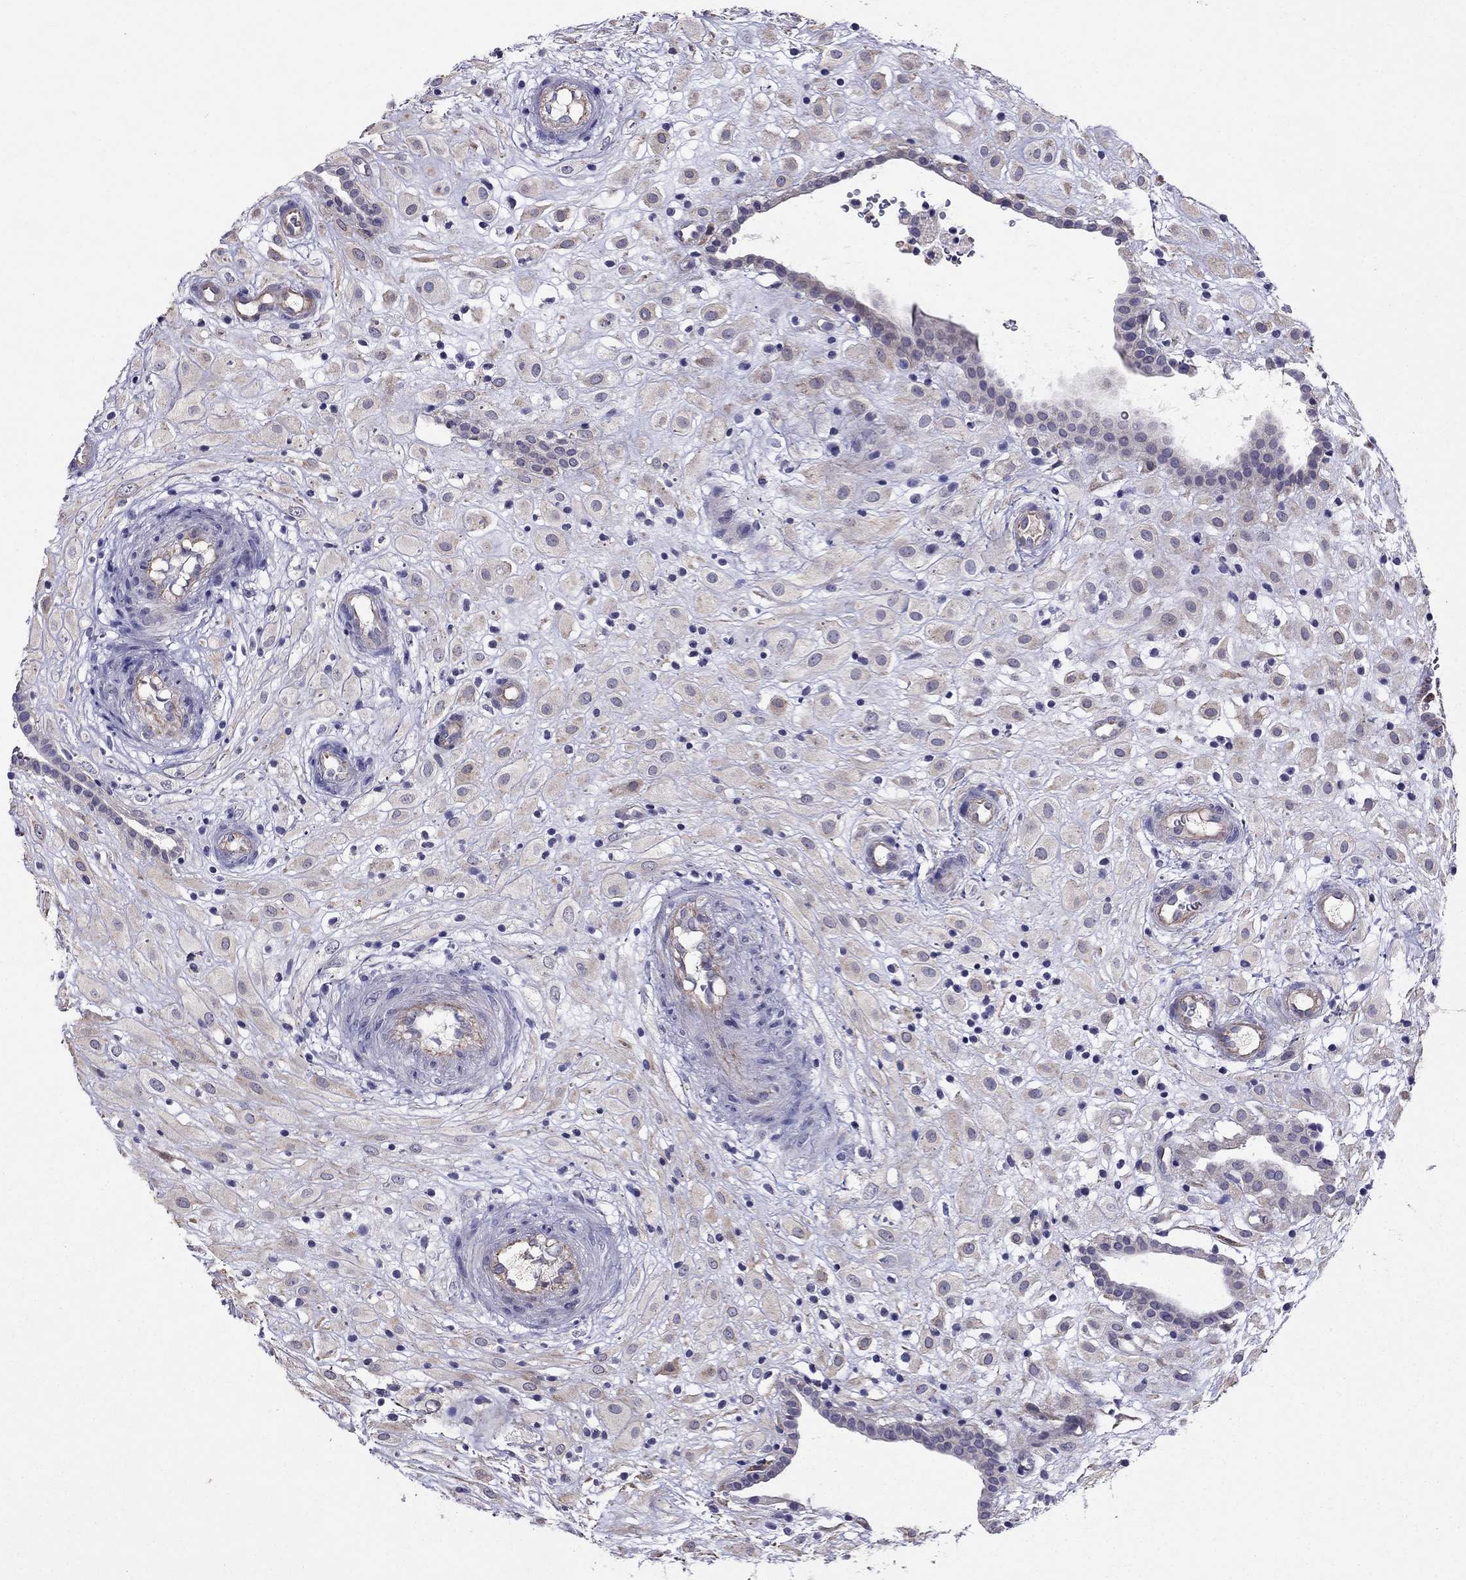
{"staining": {"intensity": "weak", "quantity": "<25%", "location": "cytoplasmic/membranous"}, "tissue": "placenta", "cell_type": "Decidual cells", "image_type": "normal", "snomed": [{"axis": "morphology", "description": "Normal tissue, NOS"}, {"axis": "topography", "description": "Placenta"}], "caption": "Decidual cells show no significant staining in normal placenta.", "gene": "SPINT4", "patient": {"sex": "female", "age": 24}}